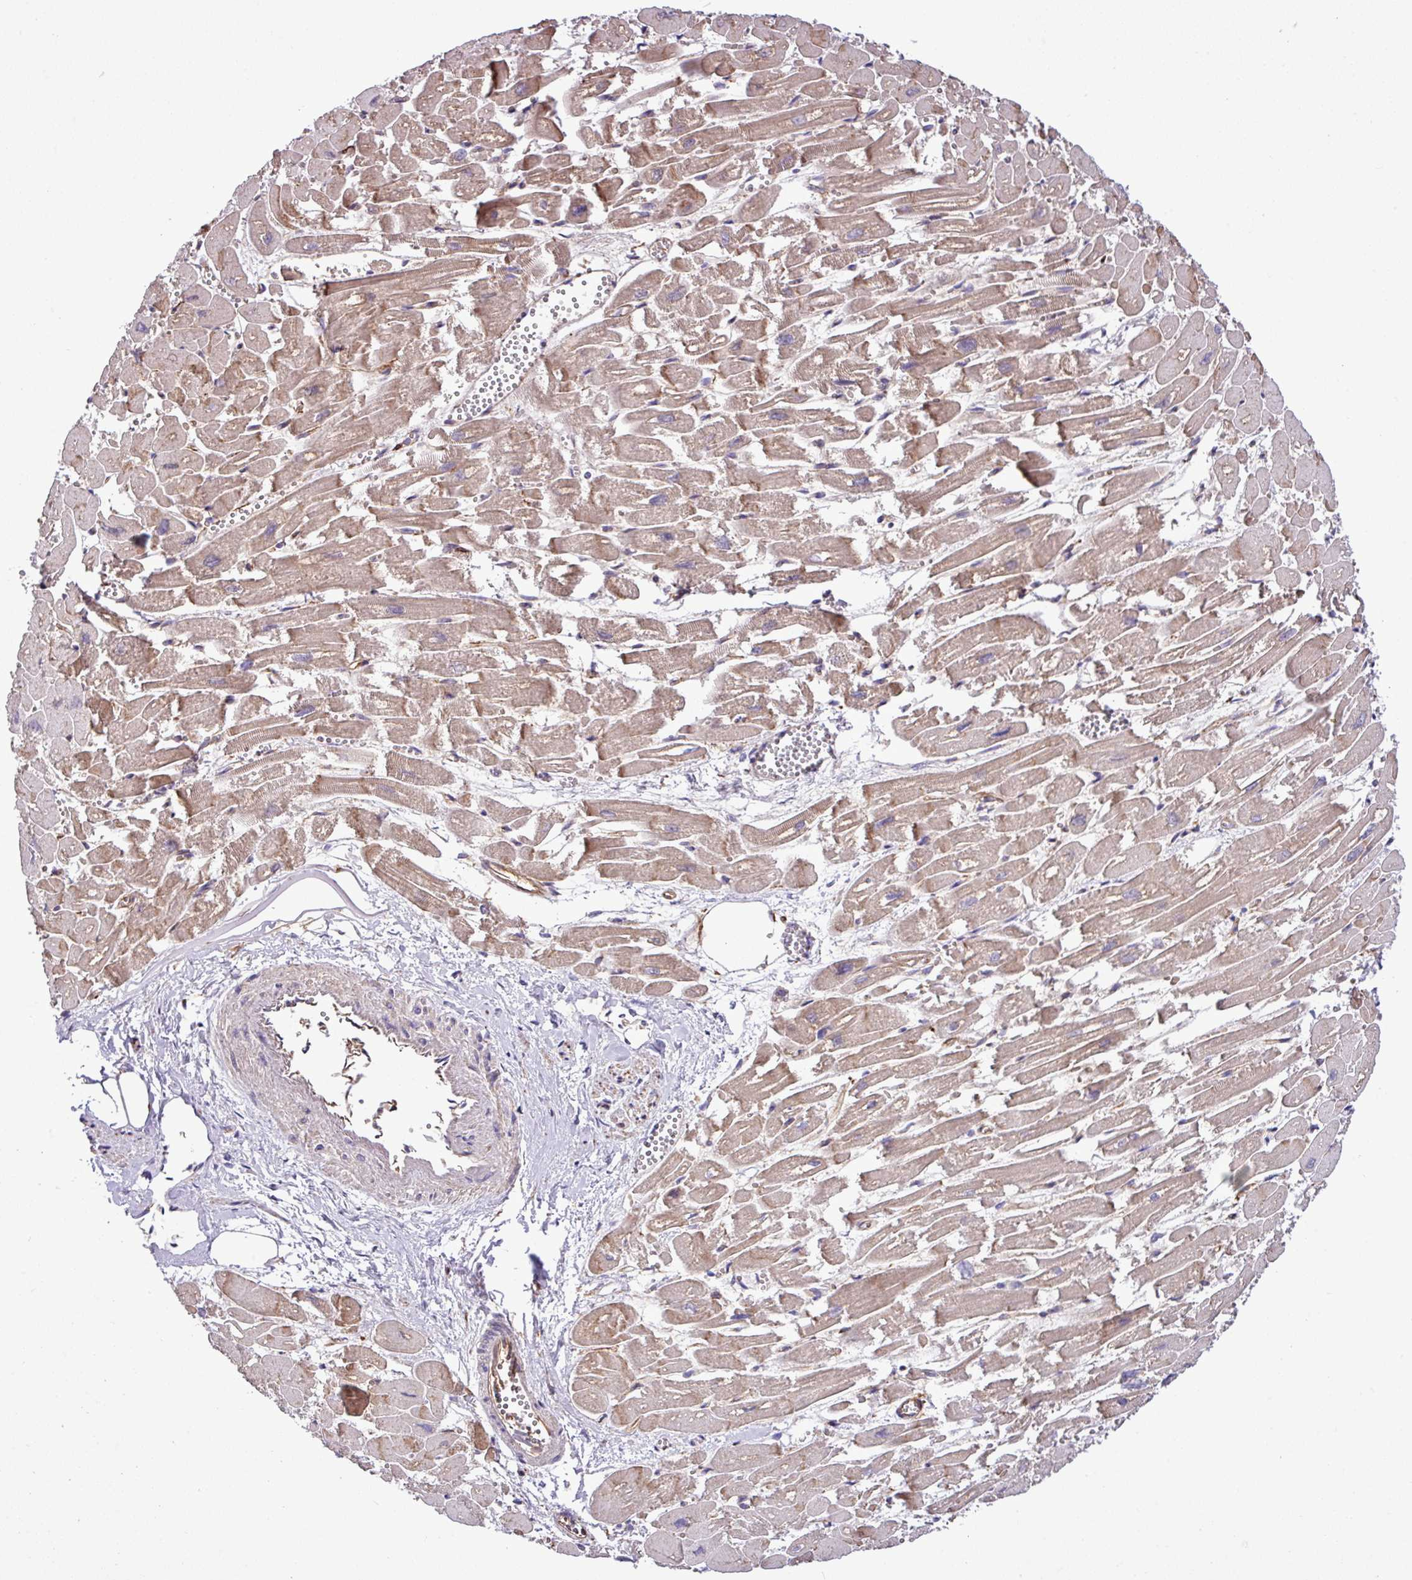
{"staining": {"intensity": "moderate", "quantity": ">75%", "location": "cytoplasmic/membranous"}, "tissue": "heart muscle", "cell_type": "Cardiomyocytes", "image_type": "normal", "snomed": [{"axis": "morphology", "description": "Normal tissue, NOS"}, {"axis": "topography", "description": "Heart"}], "caption": "An IHC histopathology image of normal tissue is shown. Protein staining in brown labels moderate cytoplasmic/membranous positivity in heart muscle within cardiomyocytes.", "gene": "CWH43", "patient": {"sex": "male", "age": 54}}